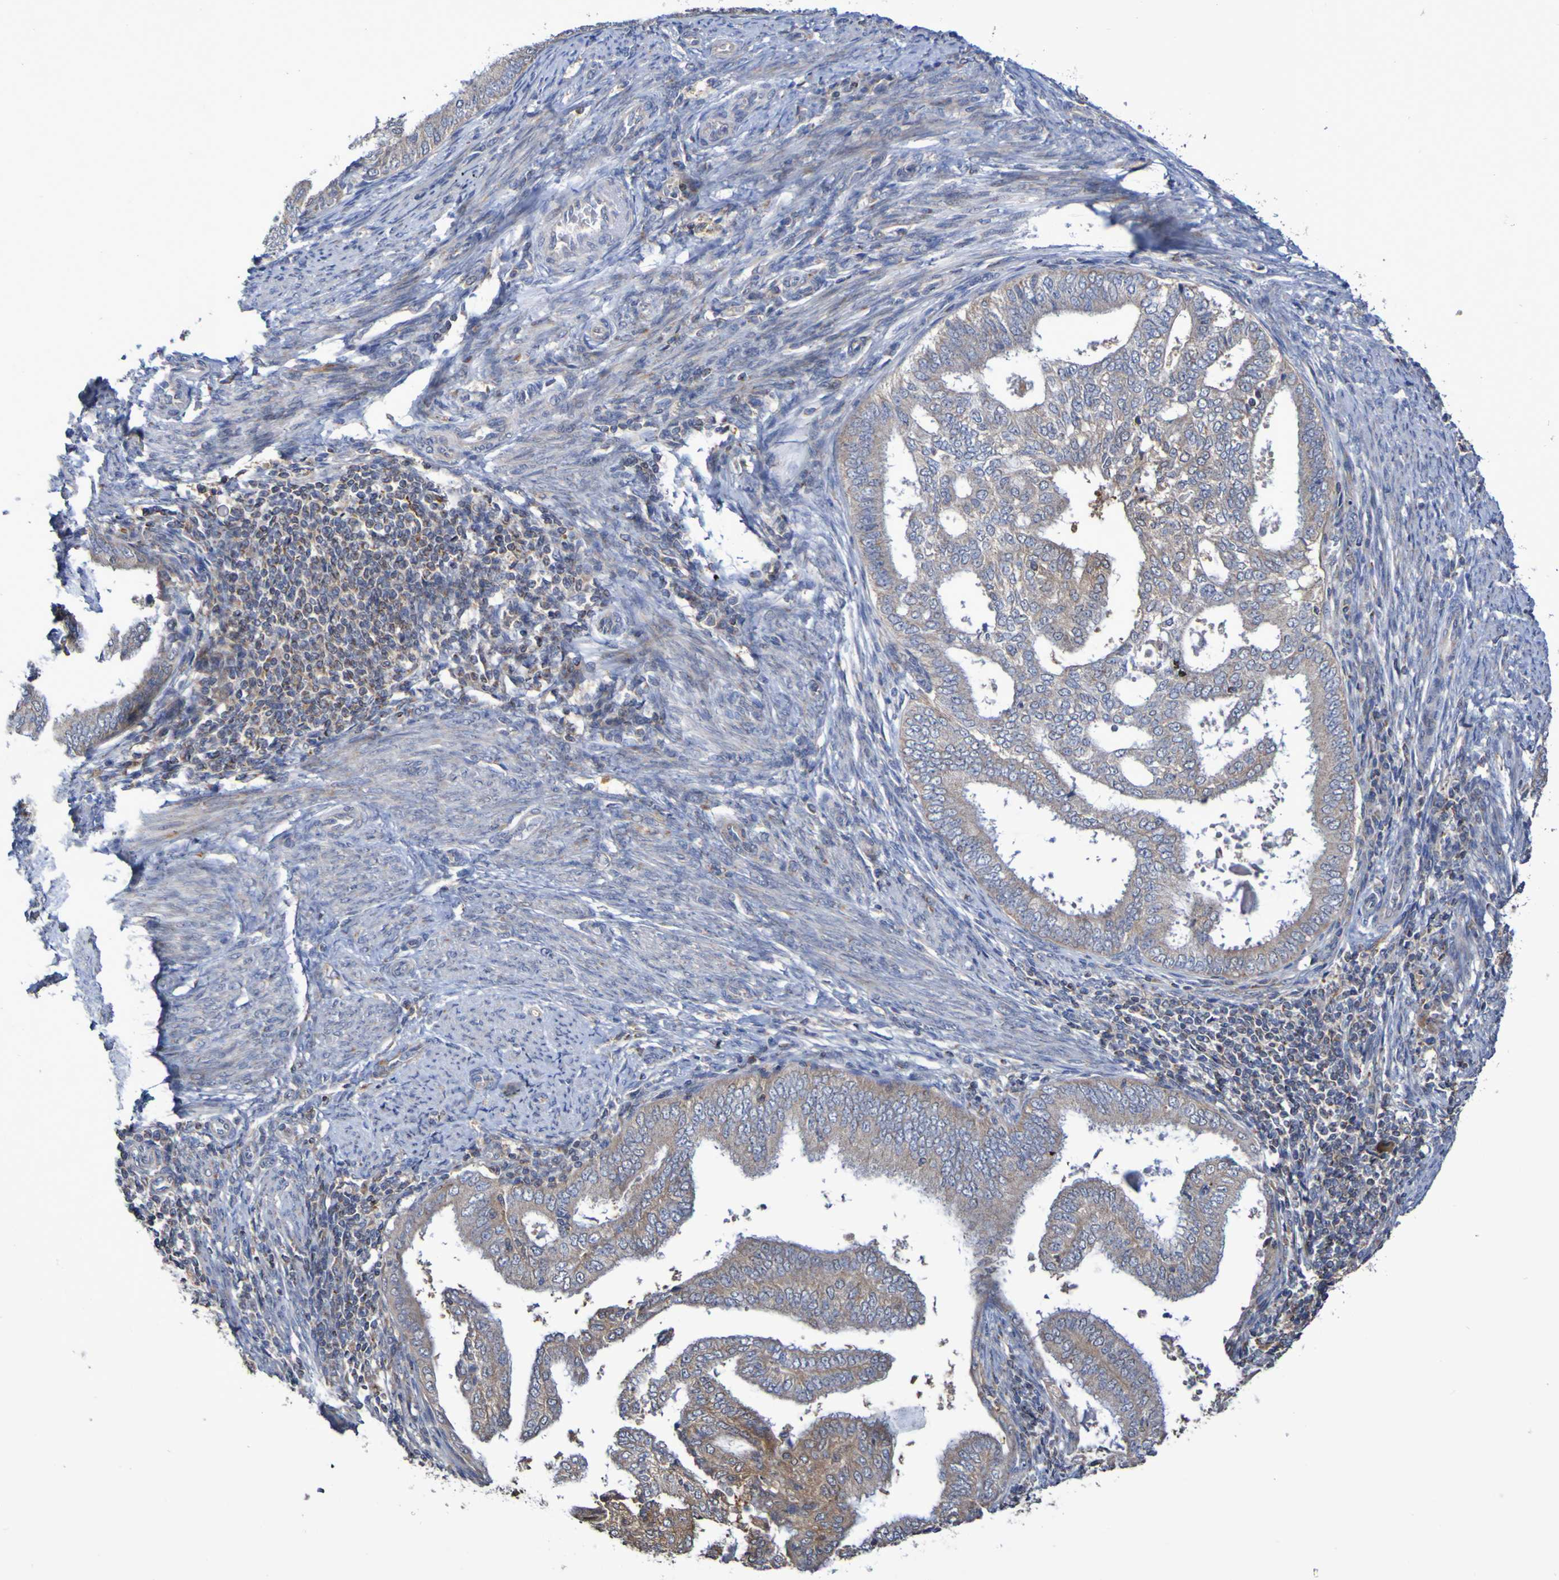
{"staining": {"intensity": "weak", "quantity": ">75%", "location": "cytoplasmic/membranous"}, "tissue": "endometrial cancer", "cell_type": "Tumor cells", "image_type": "cancer", "snomed": [{"axis": "morphology", "description": "Adenocarcinoma, NOS"}, {"axis": "topography", "description": "Endometrium"}], "caption": "Immunohistochemical staining of endometrial adenocarcinoma exhibits low levels of weak cytoplasmic/membranous protein expression in about >75% of tumor cells. (Stains: DAB (3,3'-diaminobenzidine) in brown, nuclei in blue, Microscopy: brightfield microscopy at high magnification).", "gene": "C3orf18", "patient": {"sex": "female", "age": 58}}